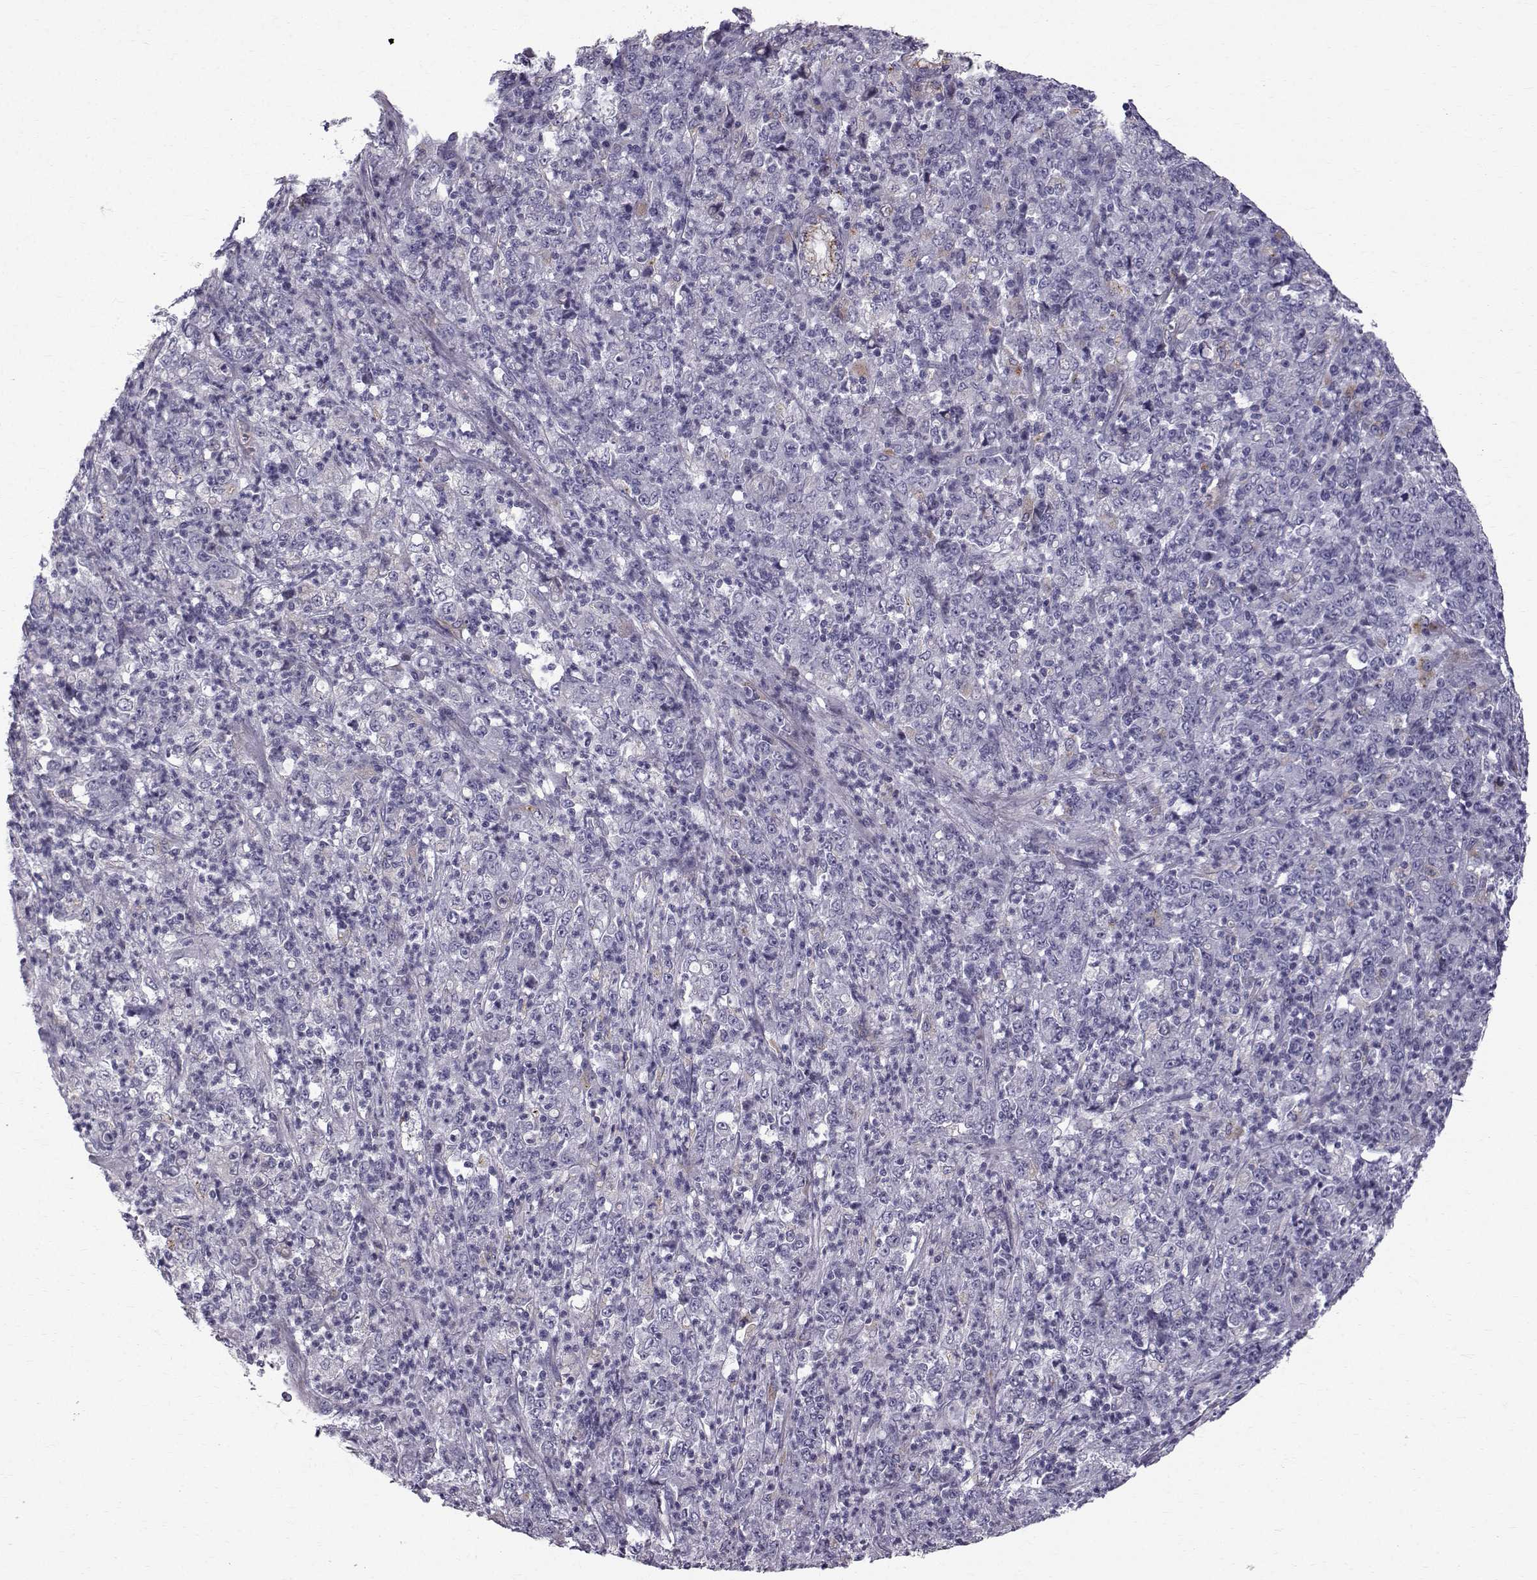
{"staining": {"intensity": "negative", "quantity": "none", "location": "none"}, "tissue": "stomach cancer", "cell_type": "Tumor cells", "image_type": "cancer", "snomed": [{"axis": "morphology", "description": "Adenocarcinoma, NOS"}, {"axis": "topography", "description": "Stomach, lower"}], "caption": "Tumor cells are negative for brown protein staining in stomach adenocarcinoma.", "gene": "CALCR", "patient": {"sex": "female", "age": 71}}